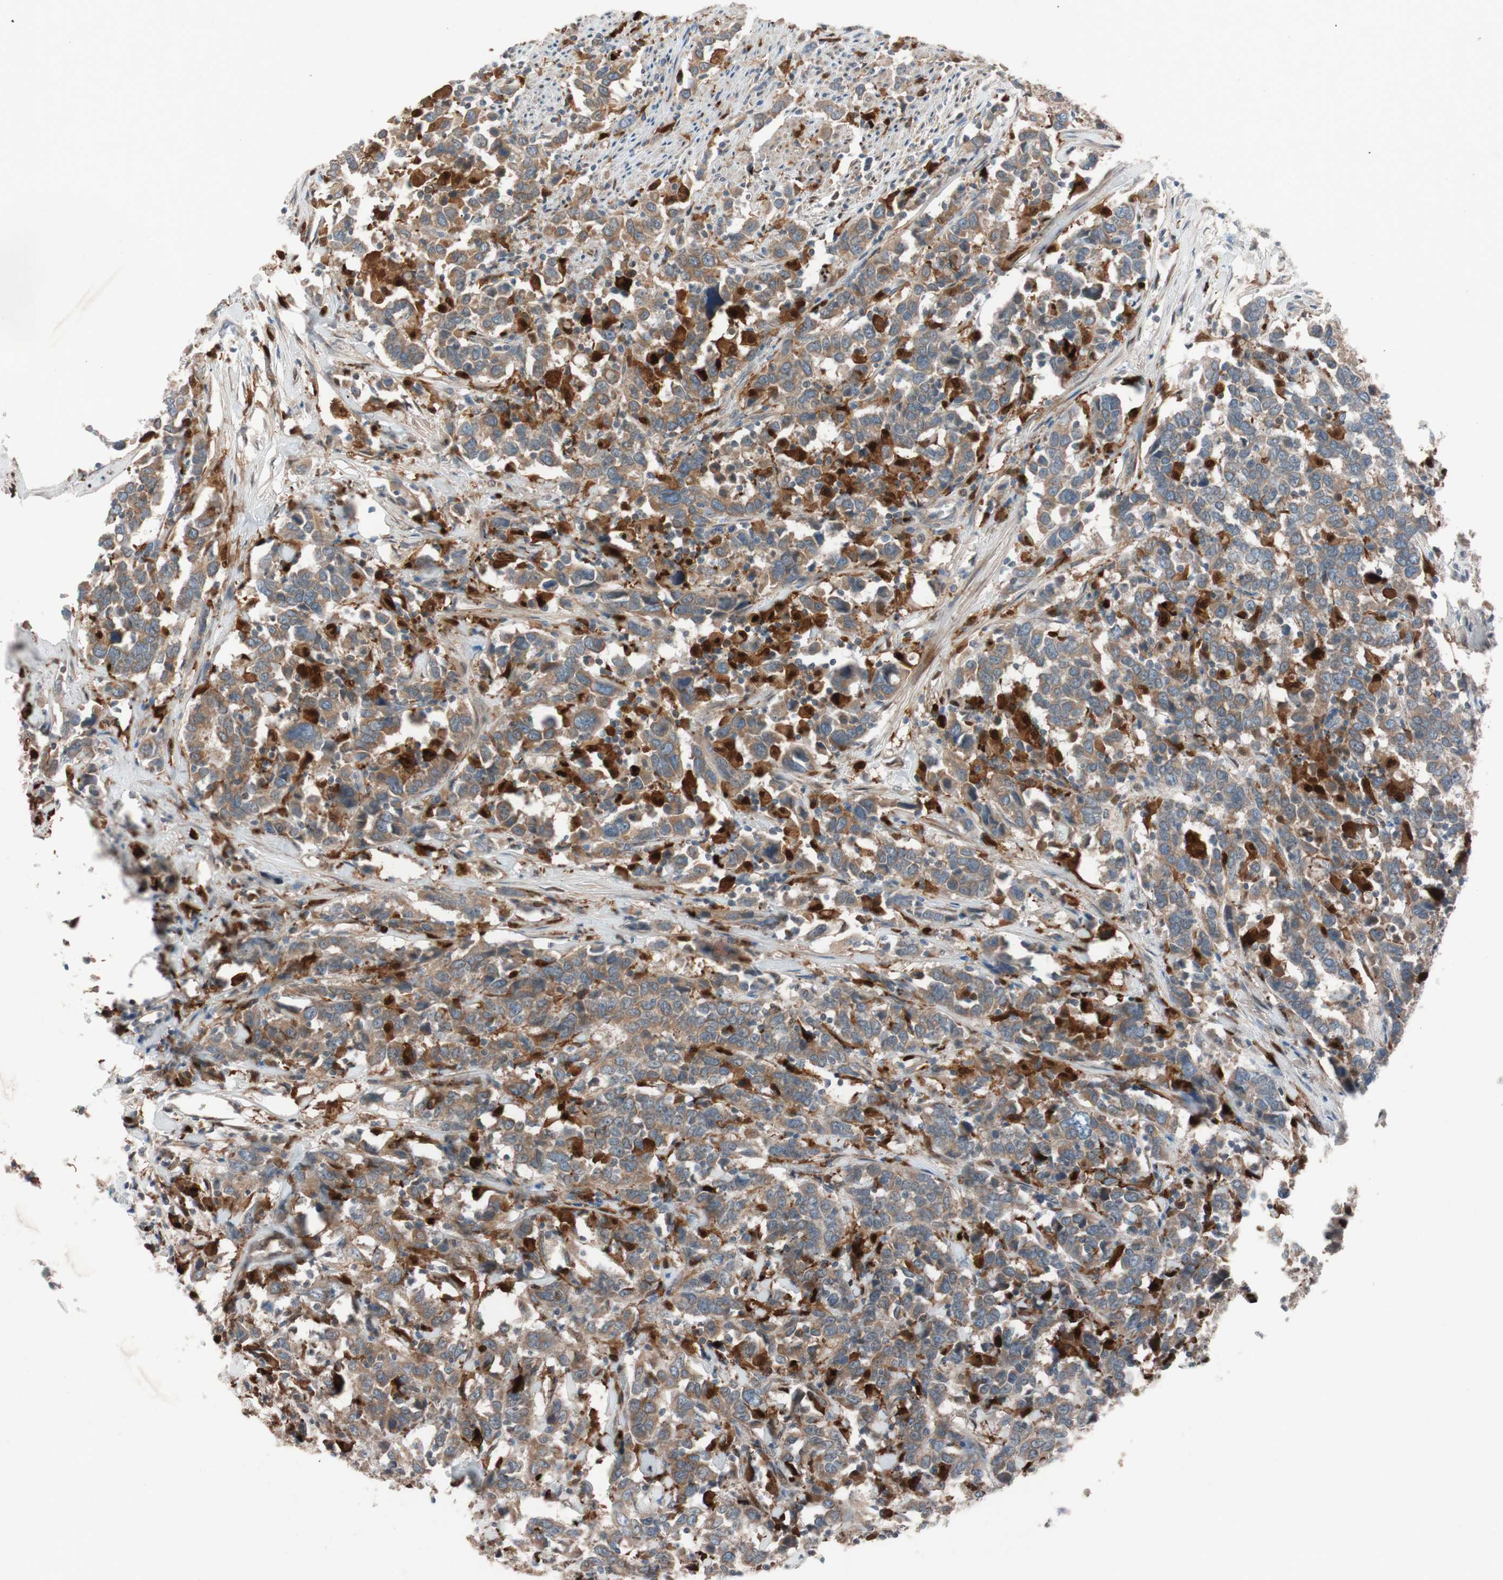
{"staining": {"intensity": "moderate", "quantity": ">75%", "location": "cytoplasmic/membranous"}, "tissue": "urothelial cancer", "cell_type": "Tumor cells", "image_type": "cancer", "snomed": [{"axis": "morphology", "description": "Urothelial carcinoma, High grade"}, {"axis": "topography", "description": "Urinary bladder"}], "caption": "Urothelial cancer stained with immunohistochemistry exhibits moderate cytoplasmic/membranous expression in approximately >75% of tumor cells. (Stains: DAB in brown, nuclei in blue, Microscopy: brightfield microscopy at high magnification).", "gene": "FAAH", "patient": {"sex": "male", "age": 61}}